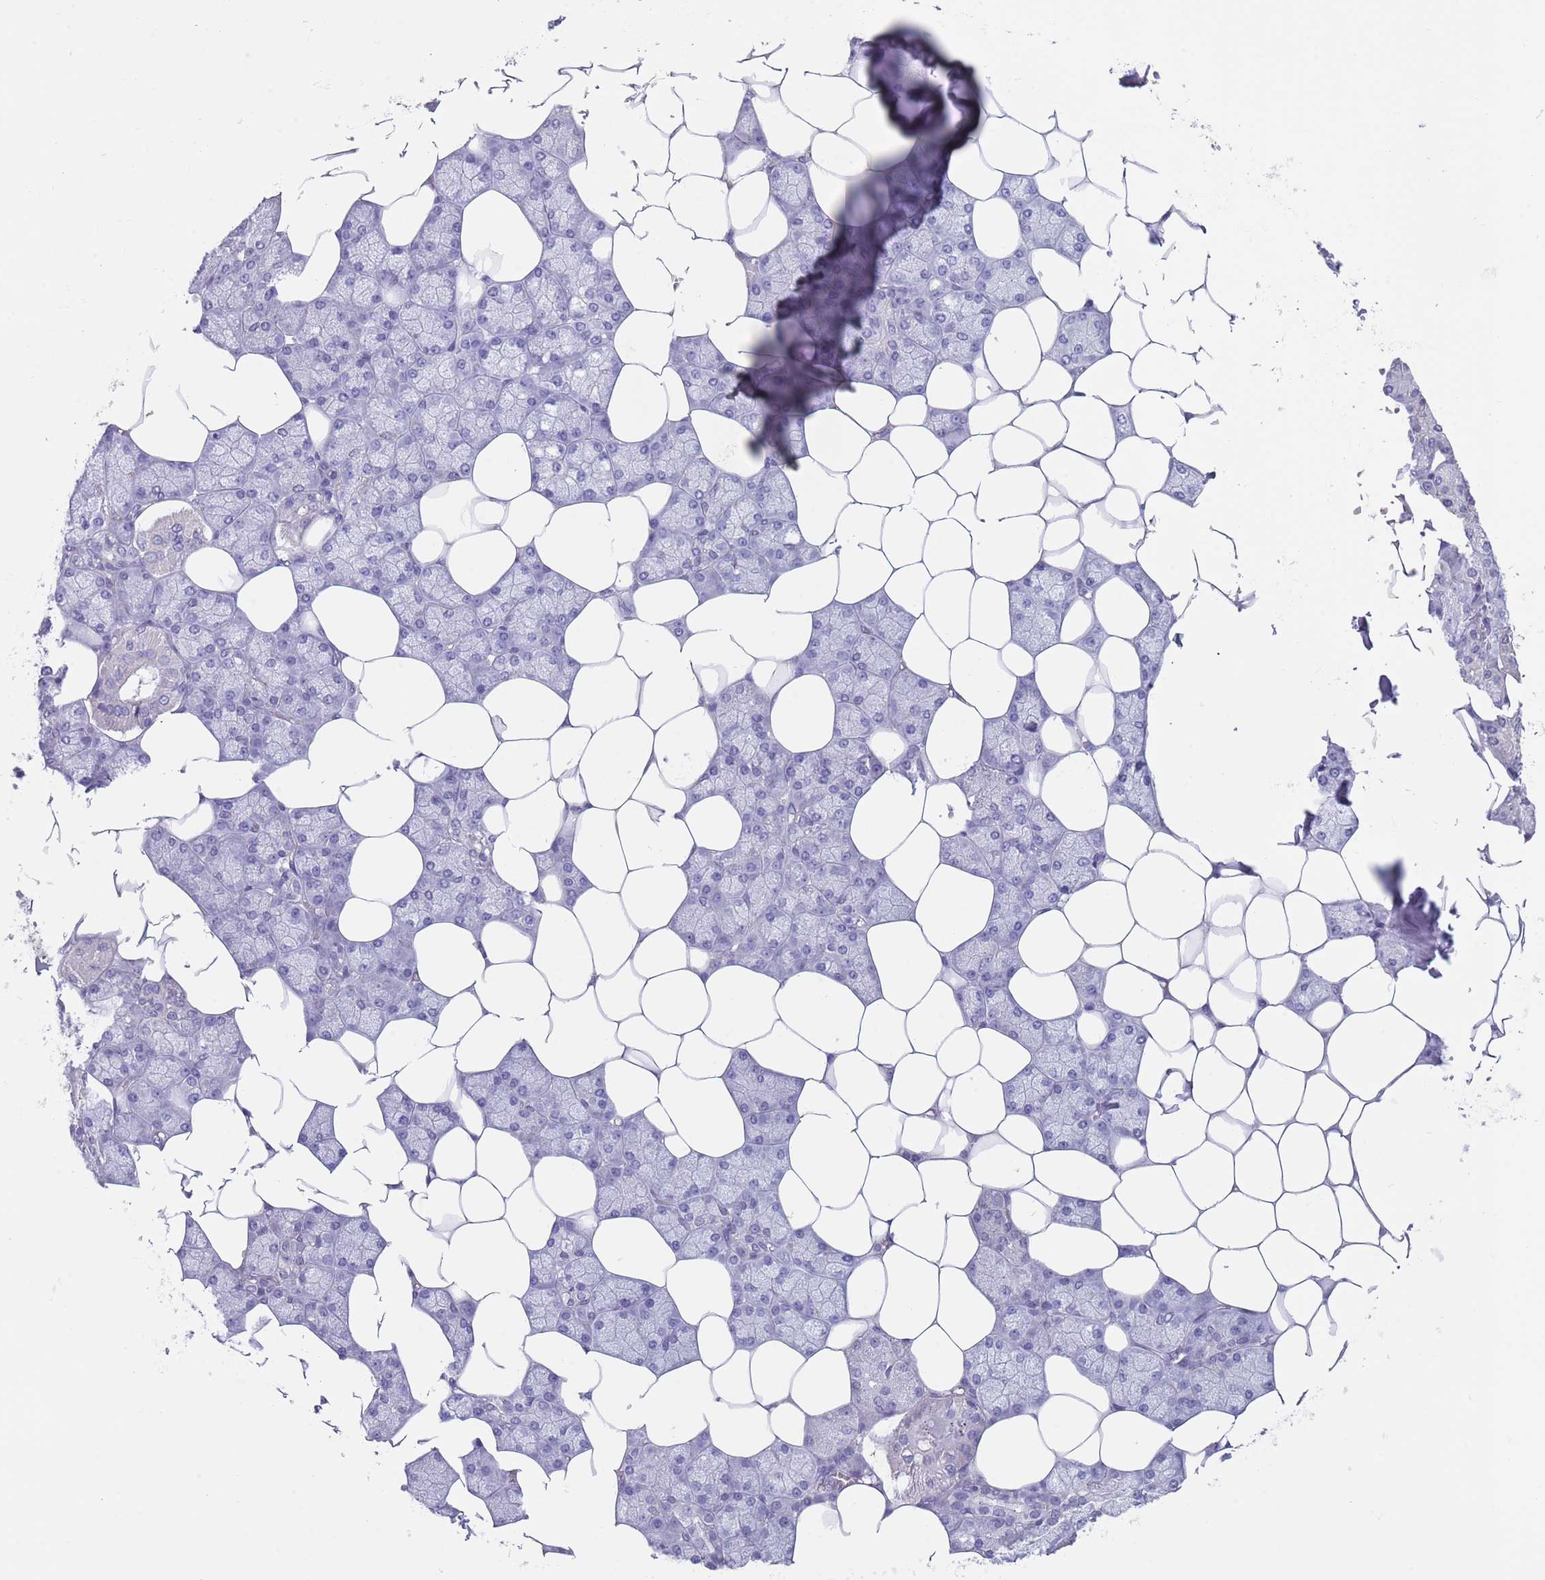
{"staining": {"intensity": "negative", "quantity": "none", "location": "none"}, "tissue": "salivary gland", "cell_type": "Glandular cells", "image_type": "normal", "snomed": [{"axis": "morphology", "description": "Normal tissue, NOS"}, {"axis": "topography", "description": "Salivary gland"}], "caption": "Immunohistochemical staining of normal human salivary gland shows no significant expression in glandular cells.", "gene": "RNF169", "patient": {"sex": "male", "age": 62}}